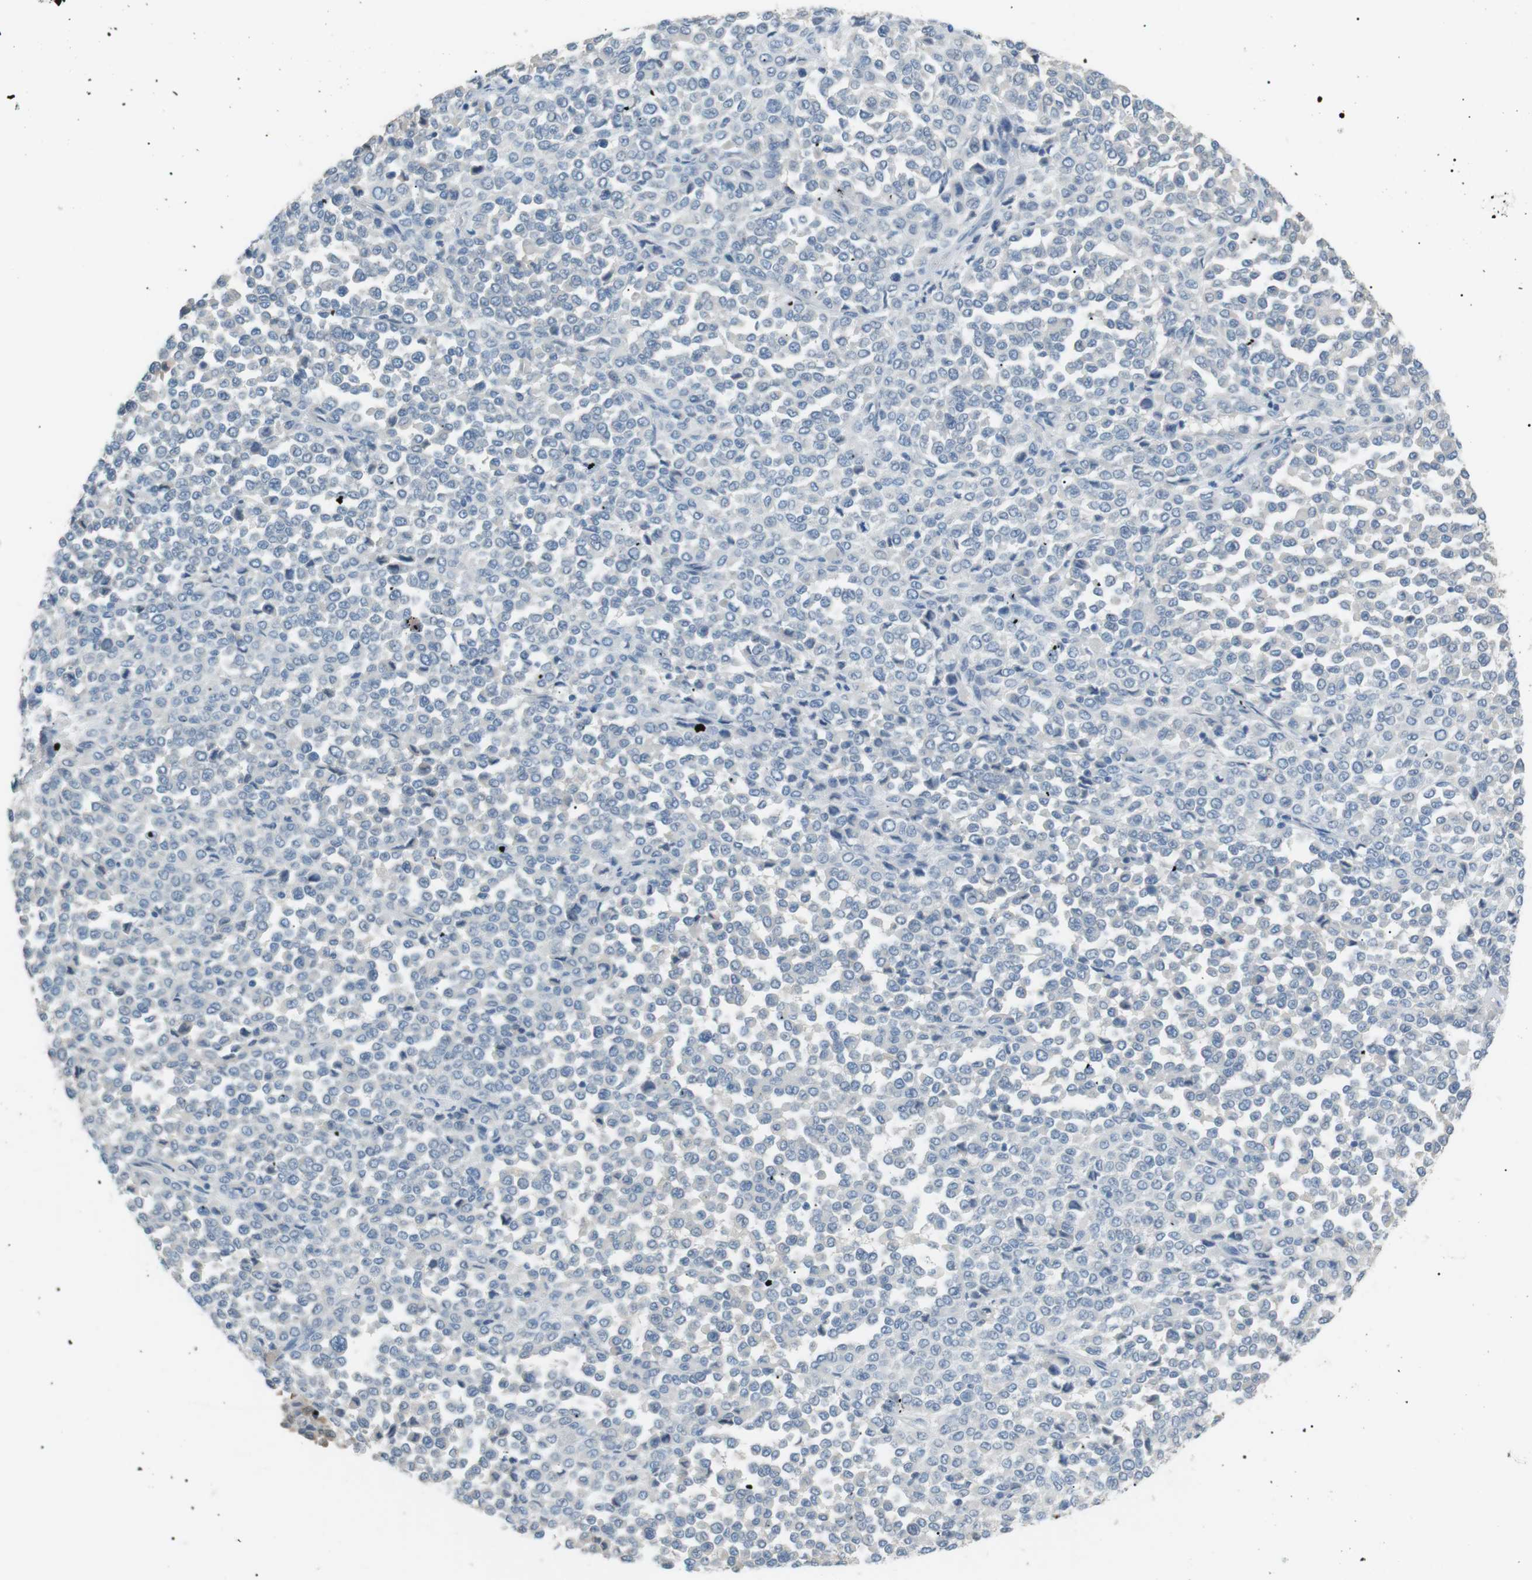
{"staining": {"intensity": "negative", "quantity": "none", "location": "none"}, "tissue": "melanoma", "cell_type": "Tumor cells", "image_type": "cancer", "snomed": [{"axis": "morphology", "description": "Malignant melanoma, Metastatic site"}, {"axis": "topography", "description": "Pancreas"}], "caption": "IHC of human melanoma exhibits no positivity in tumor cells.", "gene": "CDH26", "patient": {"sex": "female", "age": 30}}